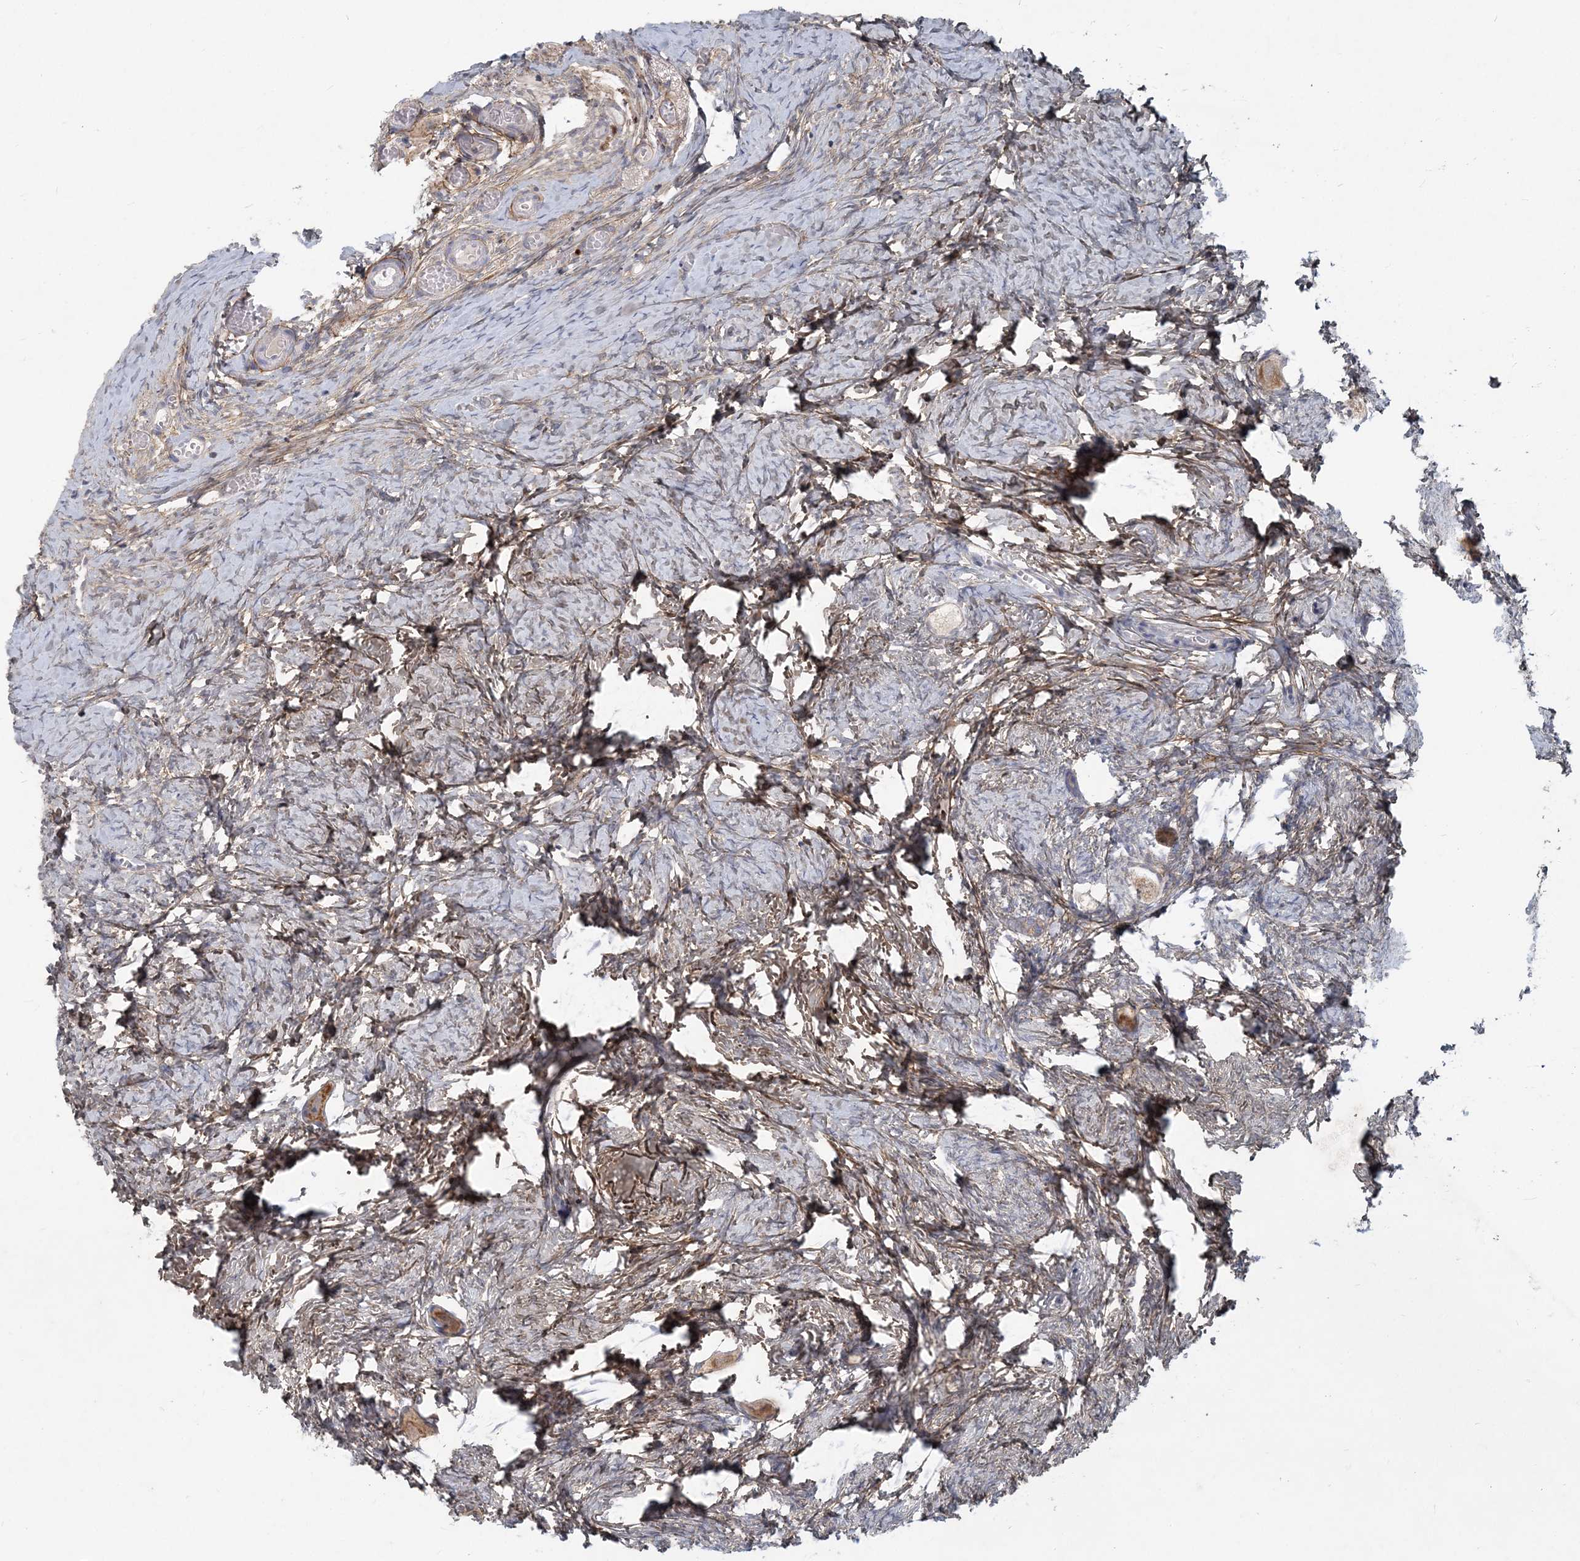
{"staining": {"intensity": "weak", "quantity": ">75%", "location": "cytoplasmic/membranous"}, "tissue": "ovary", "cell_type": "Follicle cells", "image_type": "normal", "snomed": [{"axis": "morphology", "description": "Normal tissue, NOS"}, {"axis": "topography", "description": "Ovary"}], "caption": "Brown immunohistochemical staining in unremarkable human ovary displays weak cytoplasmic/membranous expression in about >75% of follicle cells. (DAB (3,3'-diaminobenzidine) = brown stain, brightfield microscopy at high magnification).", "gene": "GMPPA", "patient": {"sex": "female", "age": 27}}